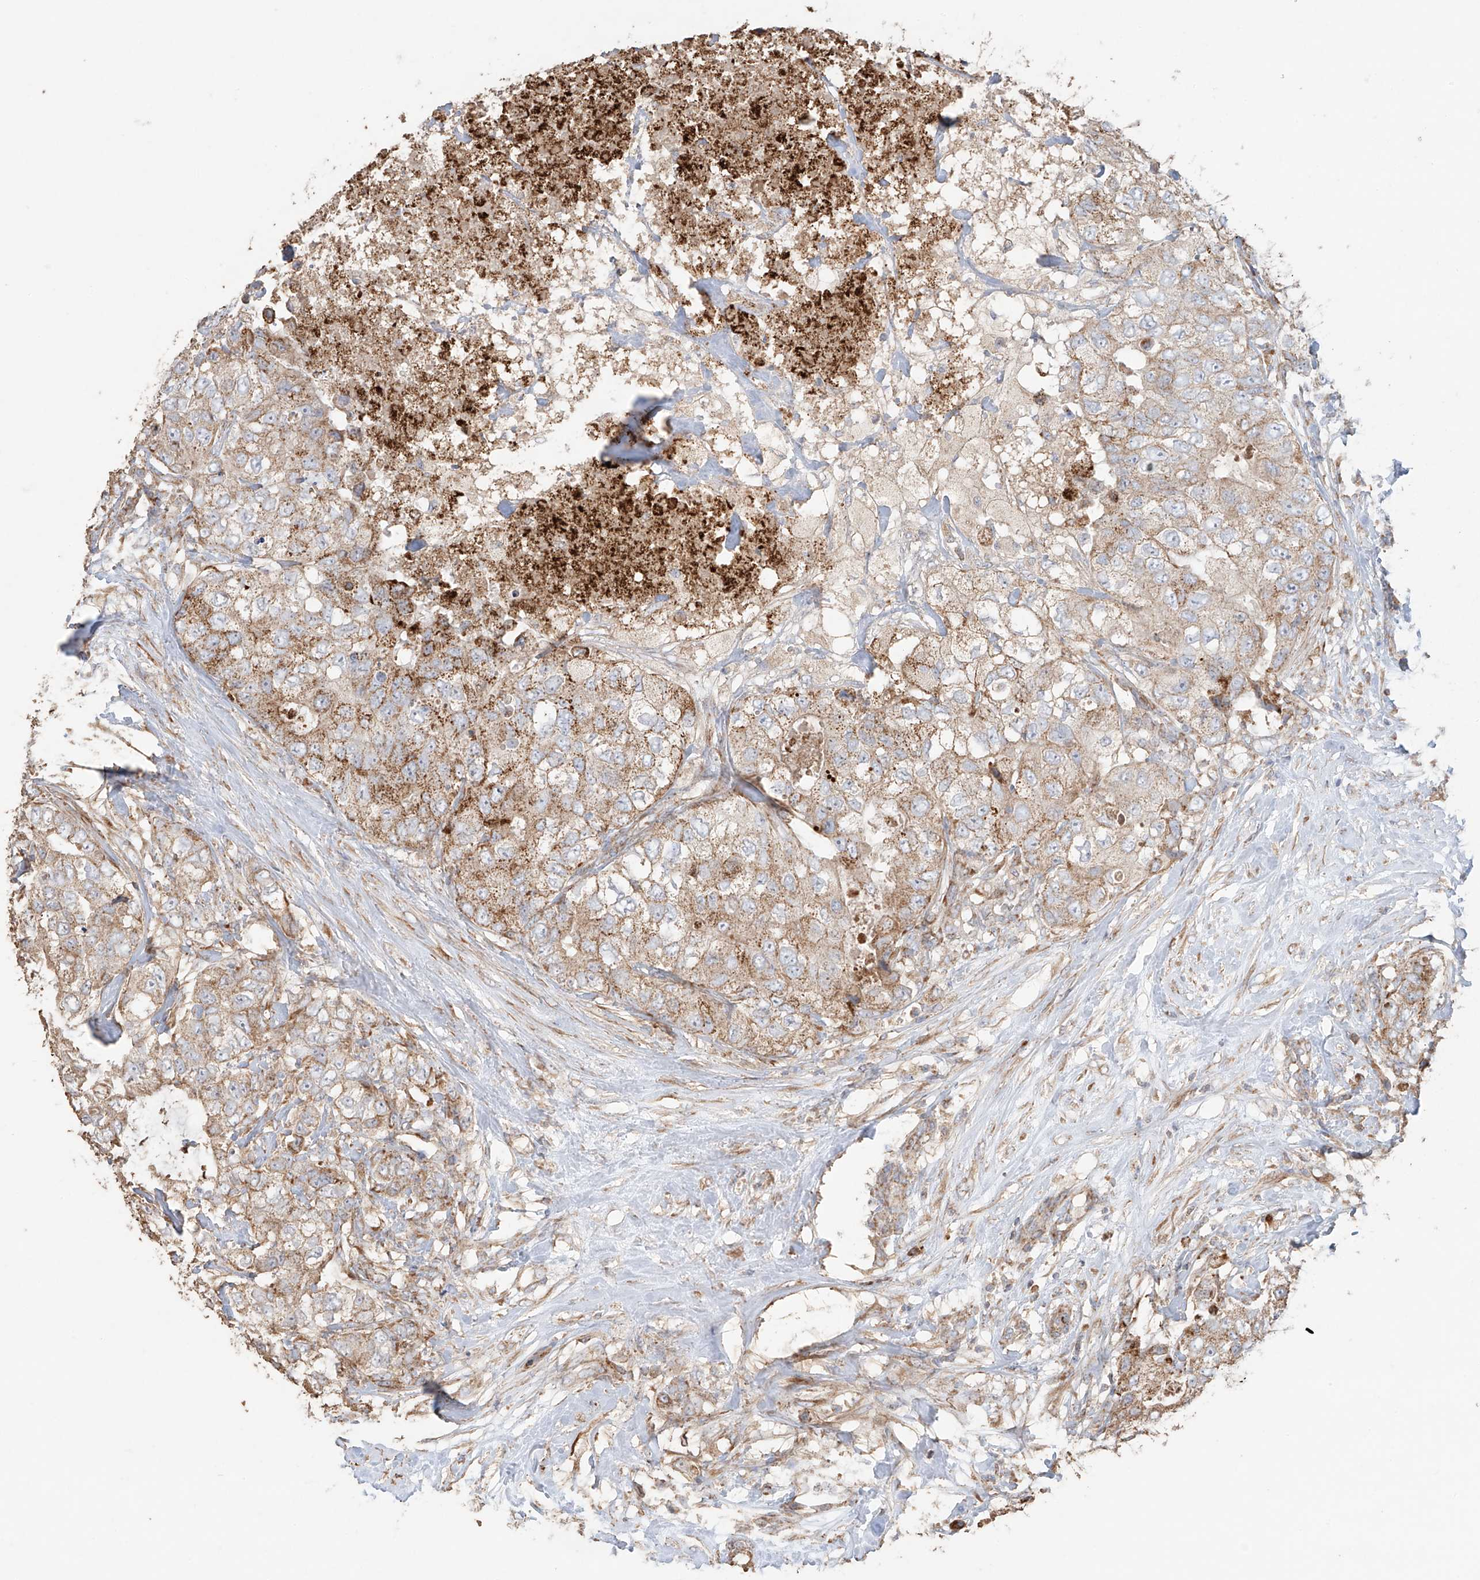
{"staining": {"intensity": "weak", "quantity": ">75%", "location": "cytoplasmic/membranous"}, "tissue": "breast cancer", "cell_type": "Tumor cells", "image_type": "cancer", "snomed": [{"axis": "morphology", "description": "Duct carcinoma"}, {"axis": "topography", "description": "Breast"}], "caption": "Breast cancer (invasive ductal carcinoma) was stained to show a protein in brown. There is low levels of weak cytoplasmic/membranous positivity in about >75% of tumor cells. The staining was performed using DAB, with brown indicating positive protein expression. Nuclei are stained blue with hematoxylin.", "gene": "COLGALT2", "patient": {"sex": "female", "age": 62}}